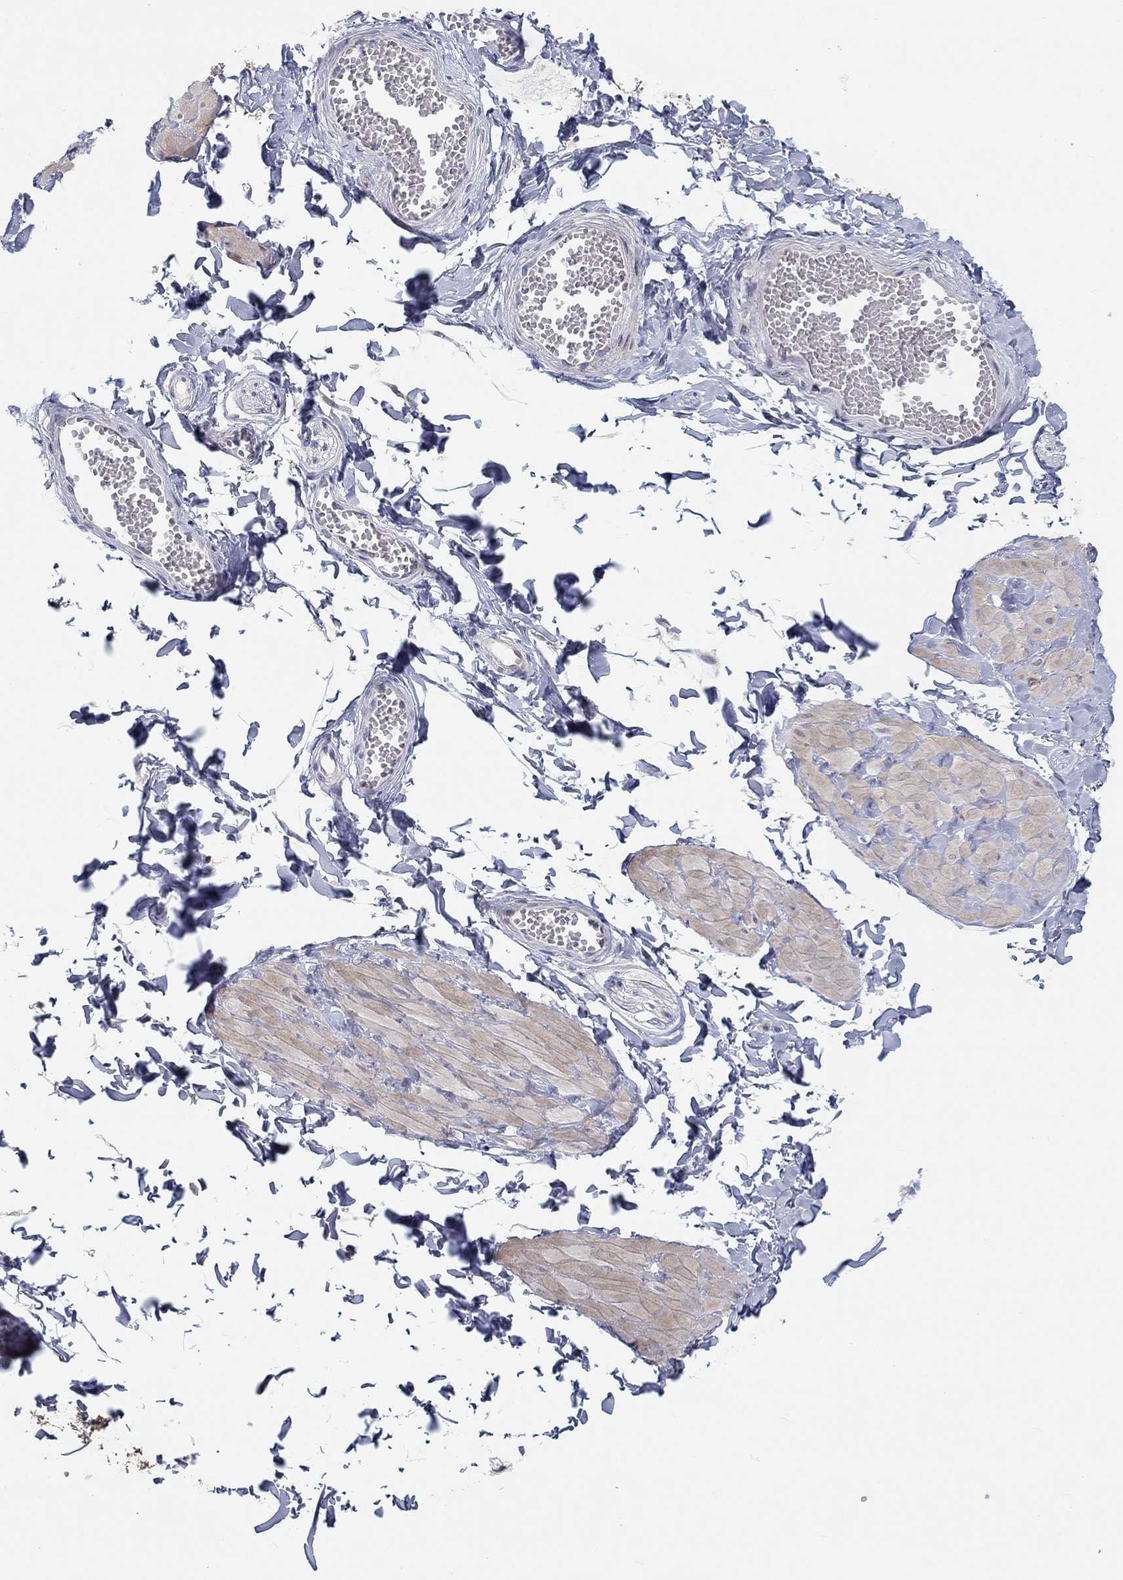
{"staining": {"intensity": "negative", "quantity": "none", "location": "none"}, "tissue": "adipose tissue", "cell_type": "Adipocytes", "image_type": "normal", "snomed": [{"axis": "morphology", "description": "Normal tissue, NOS"}, {"axis": "topography", "description": "Smooth muscle"}, {"axis": "topography", "description": "Peripheral nerve tissue"}], "caption": "Human adipose tissue stained for a protein using immunohistochemistry (IHC) demonstrates no expression in adipocytes.", "gene": "PRC1", "patient": {"sex": "male", "age": 22}}